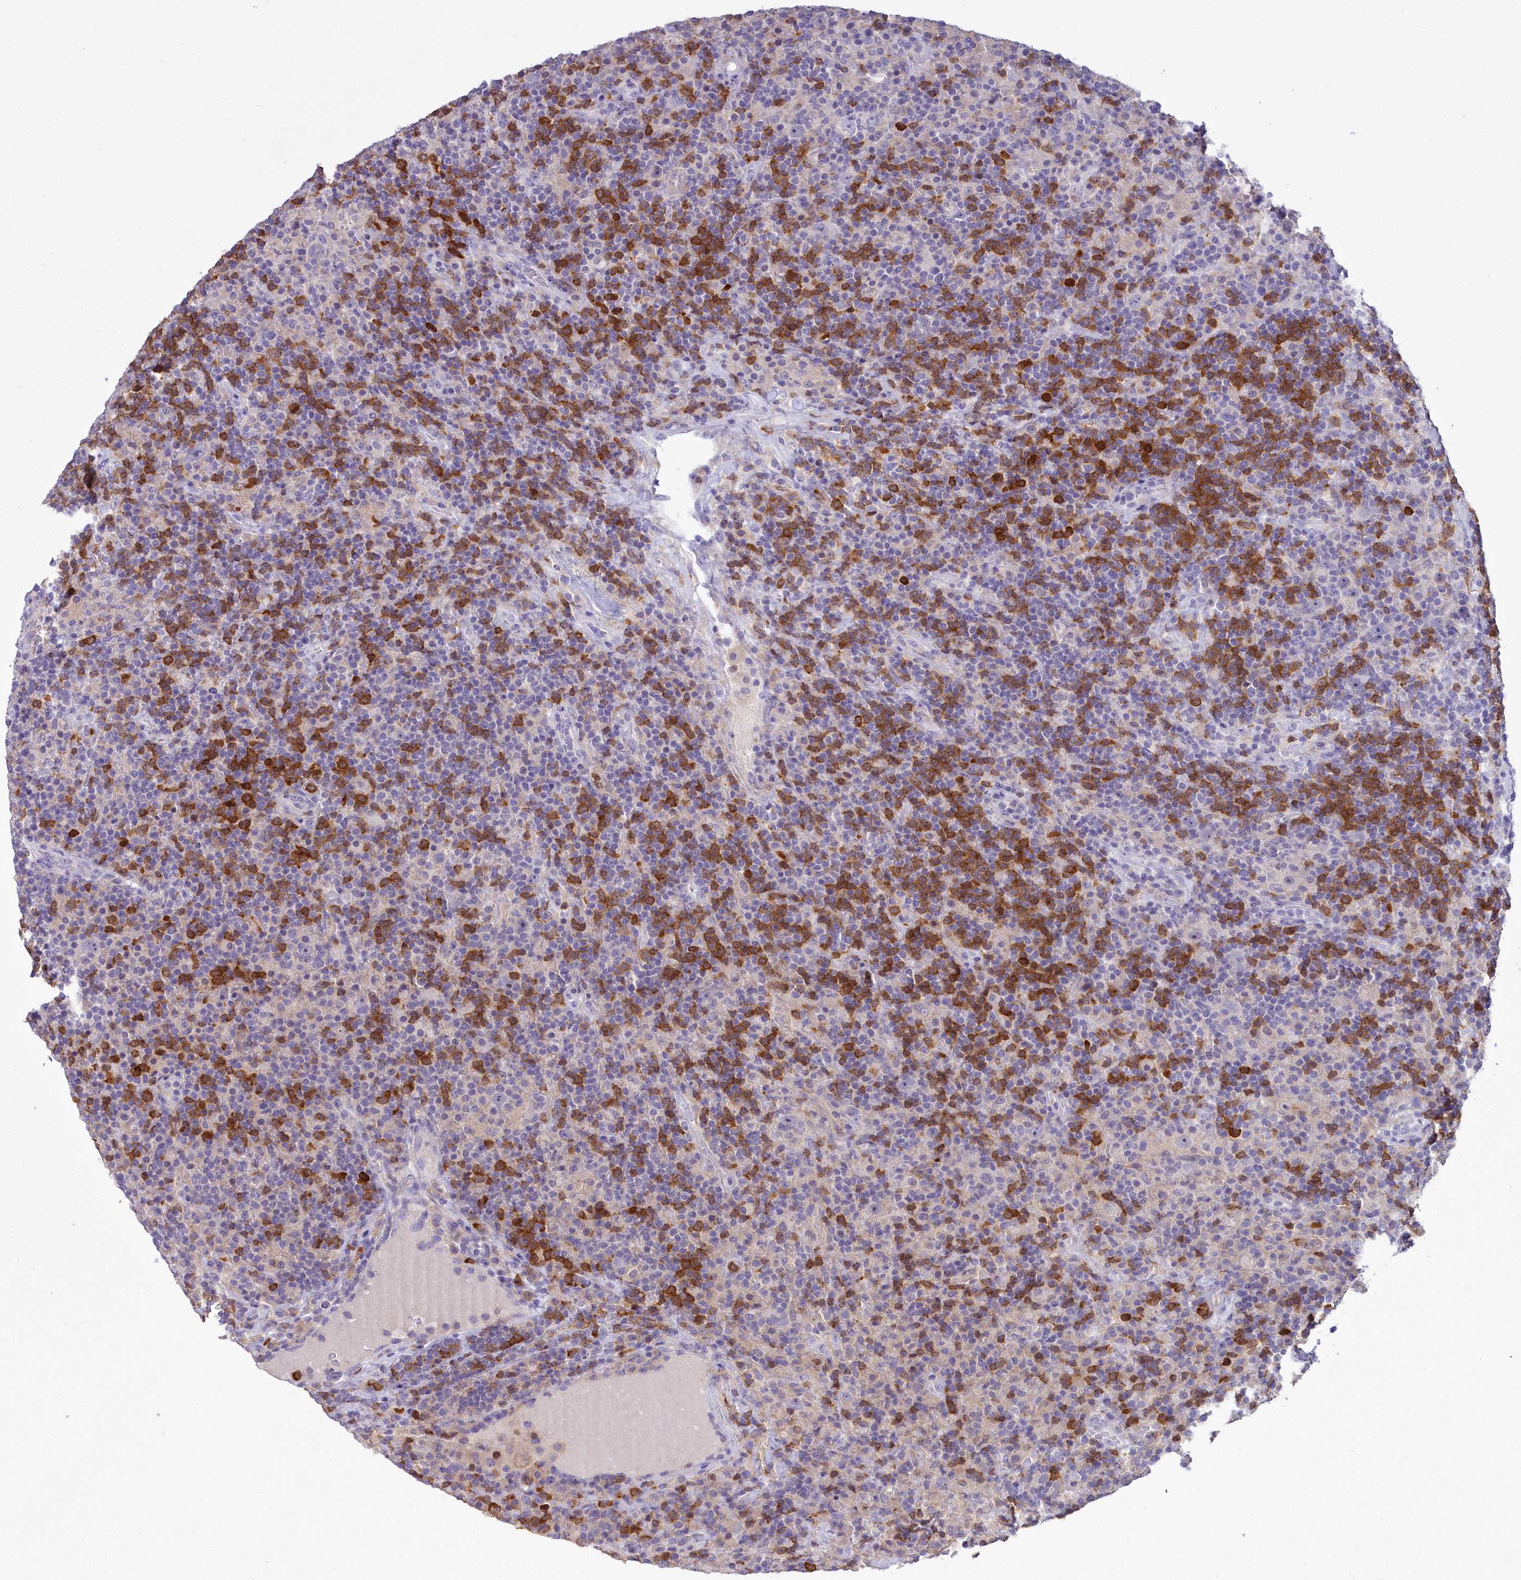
{"staining": {"intensity": "negative", "quantity": "none", "location": "none"}, "tissue": "lymphoma", "cell_type": "Tumor cells", "image_type": "cancer", "snomed": [{"axis": "morphology", "description": "Hodgkin's disease, NOS"}, {"axis": "topography", "description": "Lymph node"}], "caption": "A high-resolution histopathology image shows immunohistochemistry staining of lymphoma, which shows no significant expression in tumor cells.", "gene": "BLNK", "patient": {"sex": "male", "age": 70}}